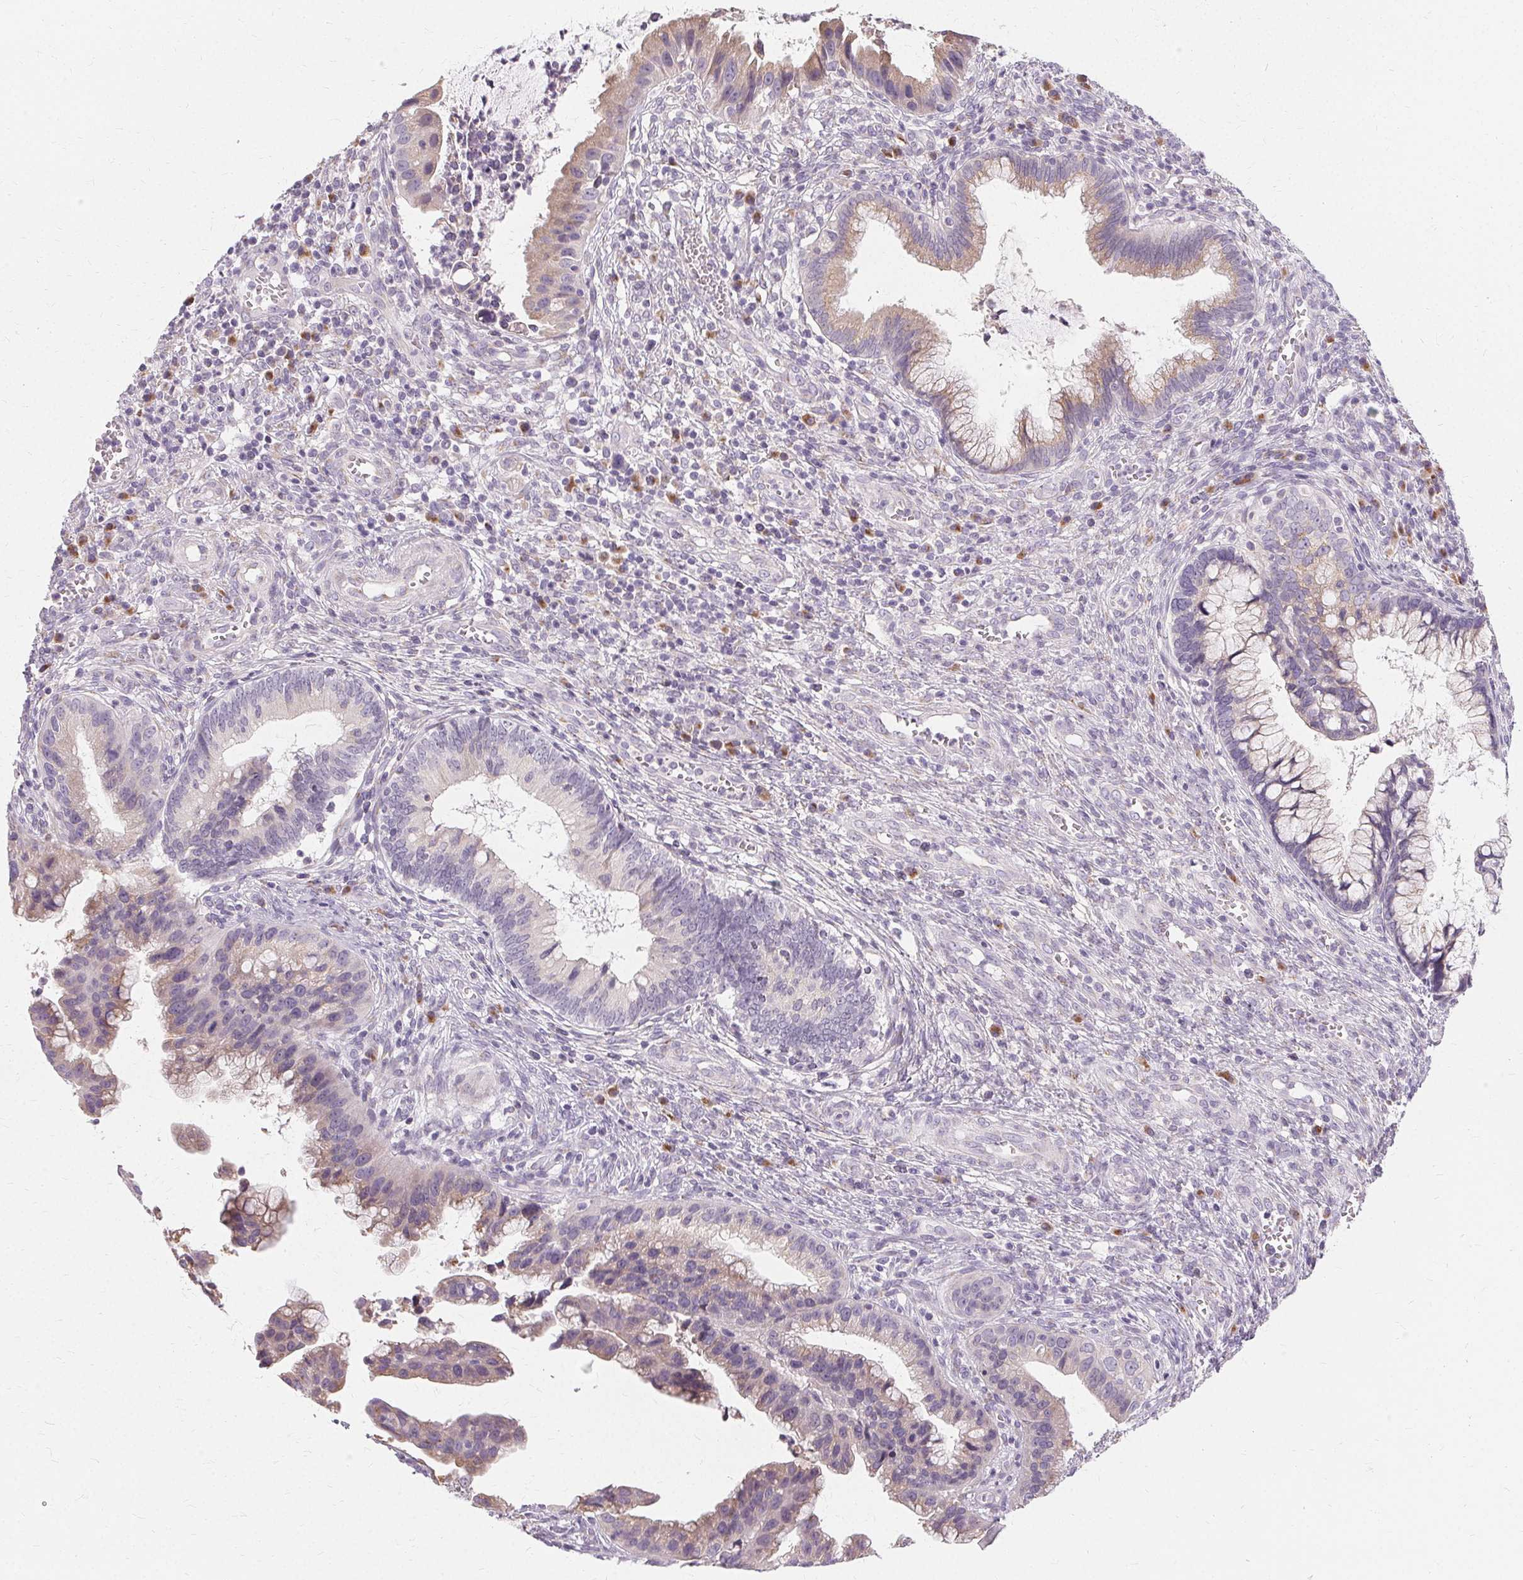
{"staining": {"intensity": "negative", "quantity": "none", "location": "none"}, "tissue": "cervical cancer", "cell_type": "Tumor cells", "image_type": "cancer", "snomed": [{"axis": "morphology", "description": "Adenocarcinoma, NOS"}, {"axis": "topography", "description": "Cervix"}], "caption": "Immunohistochemistry (IHC) of human cervical adenocarcinoma reveals no staining in tumor cells.", "gene": "FCRL3", "patient": {"sex": "female", "age": 34}}